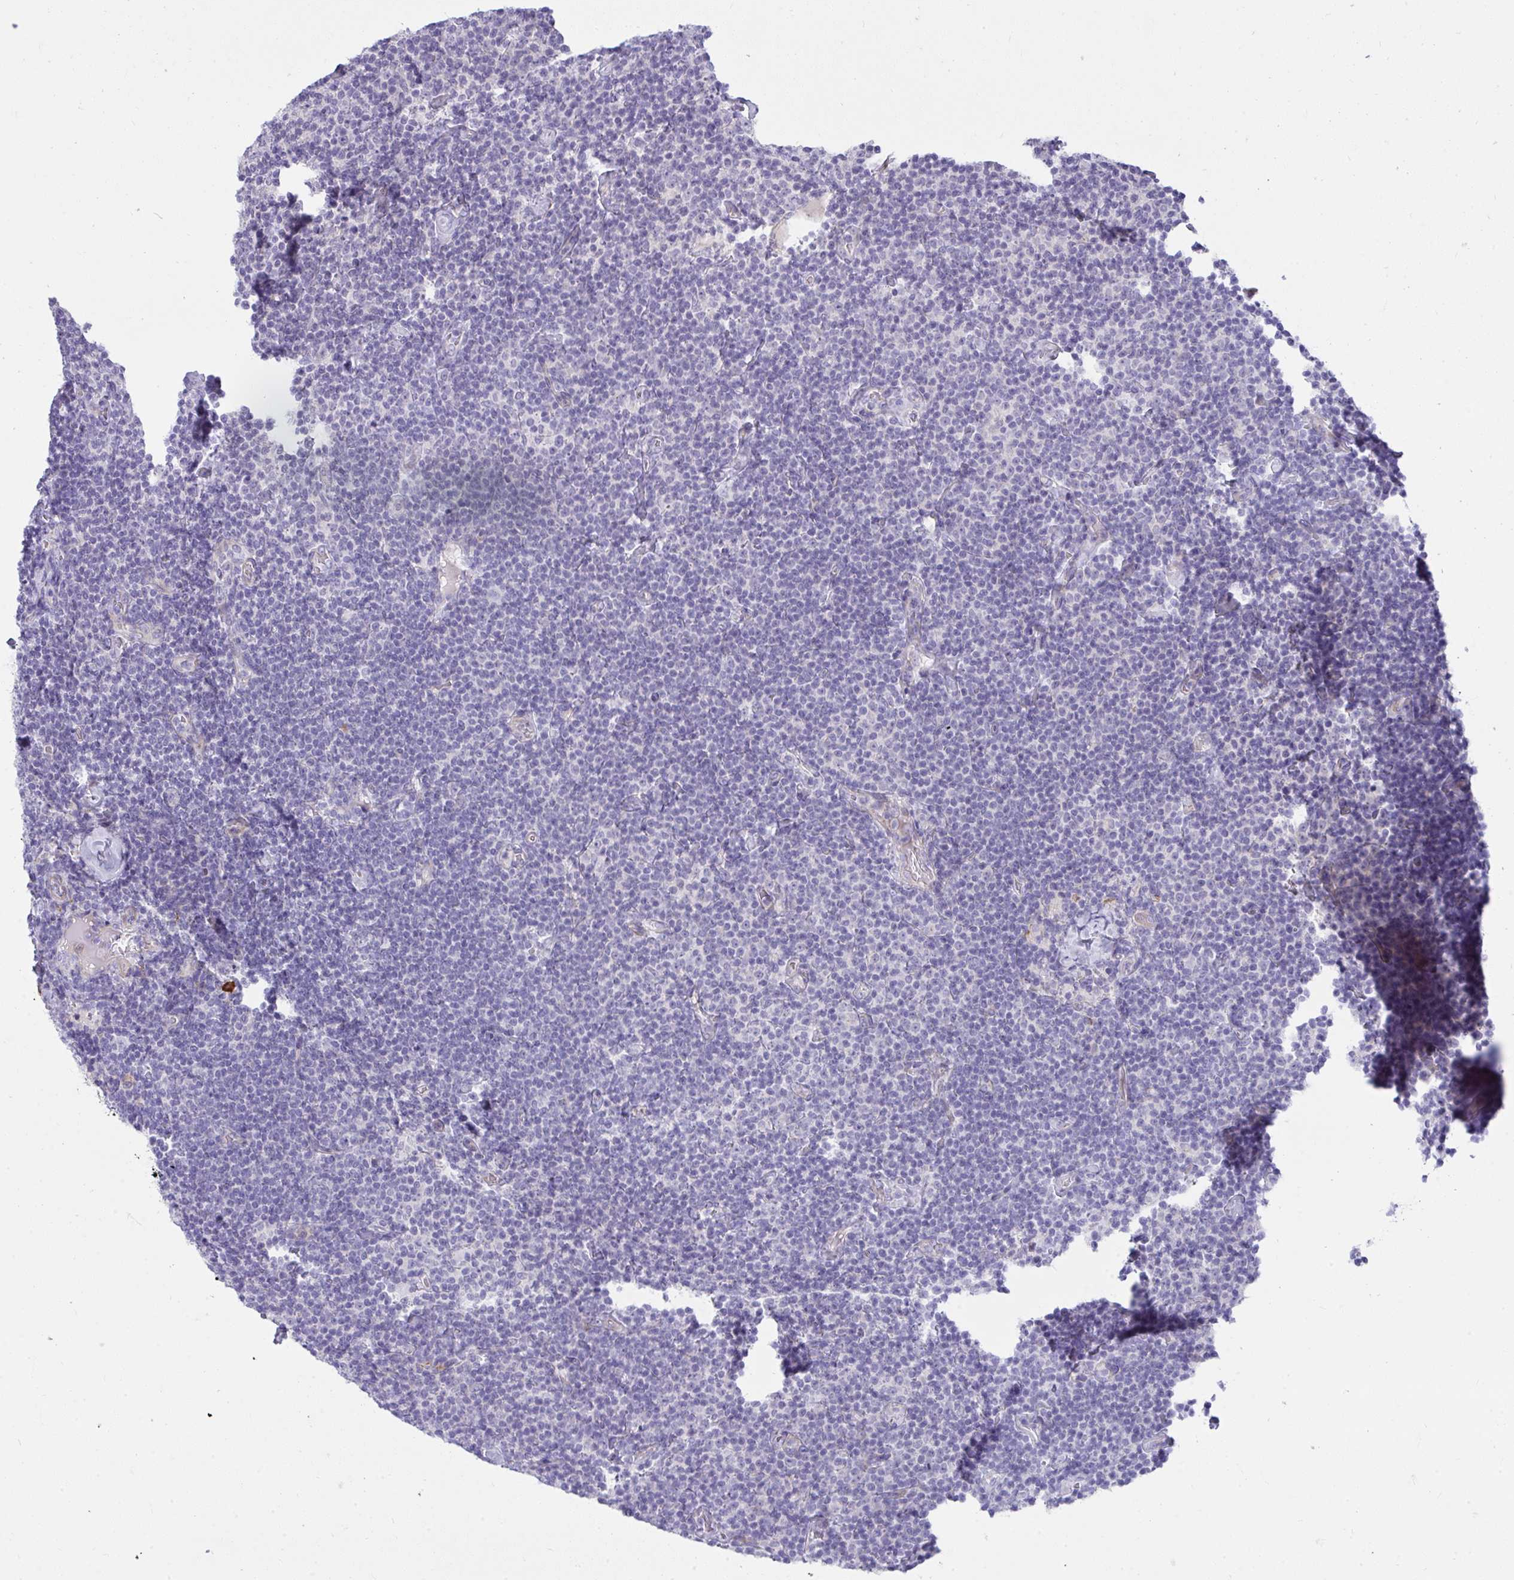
{"staining": {"intensity": "negative", "quantity": "none", "location": "none"}, "tissue": "lymphoma", "cell_type": "Tumor cells", "image_type": "cancer", "snomed": [{"axis": "morphology", "description": "Malignant lymphoma, non-Hodgkin's type, Low grade"}, {"axis": "topography", "description": "Lymph node"}], "caption": "Tumor cells are negative for protein expression in human malignant lymphoma, non-Hodgkin's type (low-grade).", "gene": "PIGZ", "patient": {"sex": "male", "age": 81}}